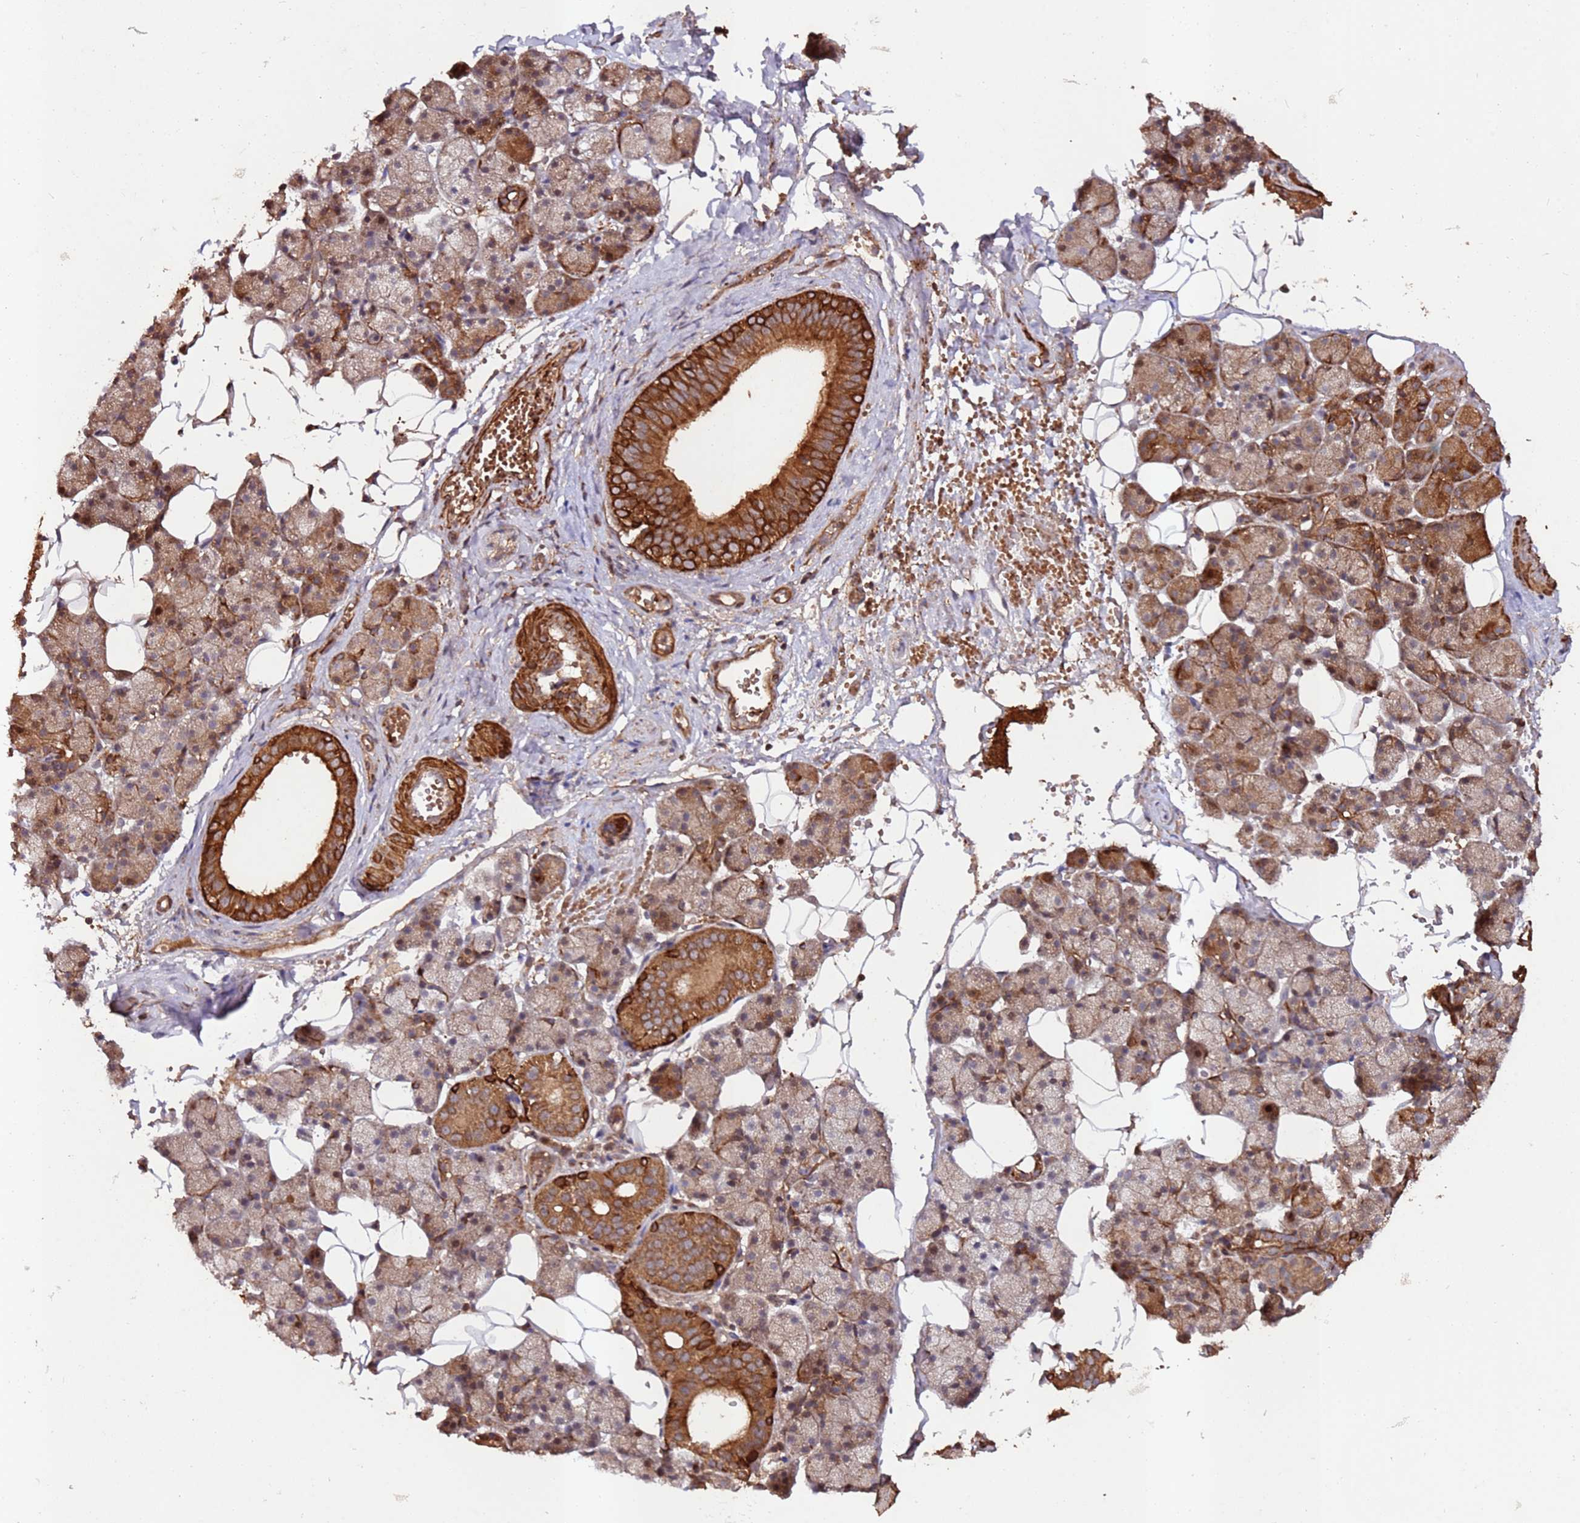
{"staining": {"intensity": "strong", "quantity": ">75%", "location": "cytoplasmic/membranous"}, "tissue": "salivary gland", "cell_type": "Glandular cells", "image_type": "normal", "snomed": [{"axis": "morphology", "description": "Normal tissue, NOS"}, {"axis": "topography", "description": "Salivary gland"}], "caption": "Brown immunohistochemical staining in benign human salivary gland demonstrates strong cytoplasmic/membranous positivity in approximately >75% of glandular cells. The protein is shown in brown color, while the nuclei are stained blue.", "gene": "FAM186A", "patient": {"sex": "female", "age": 33}}